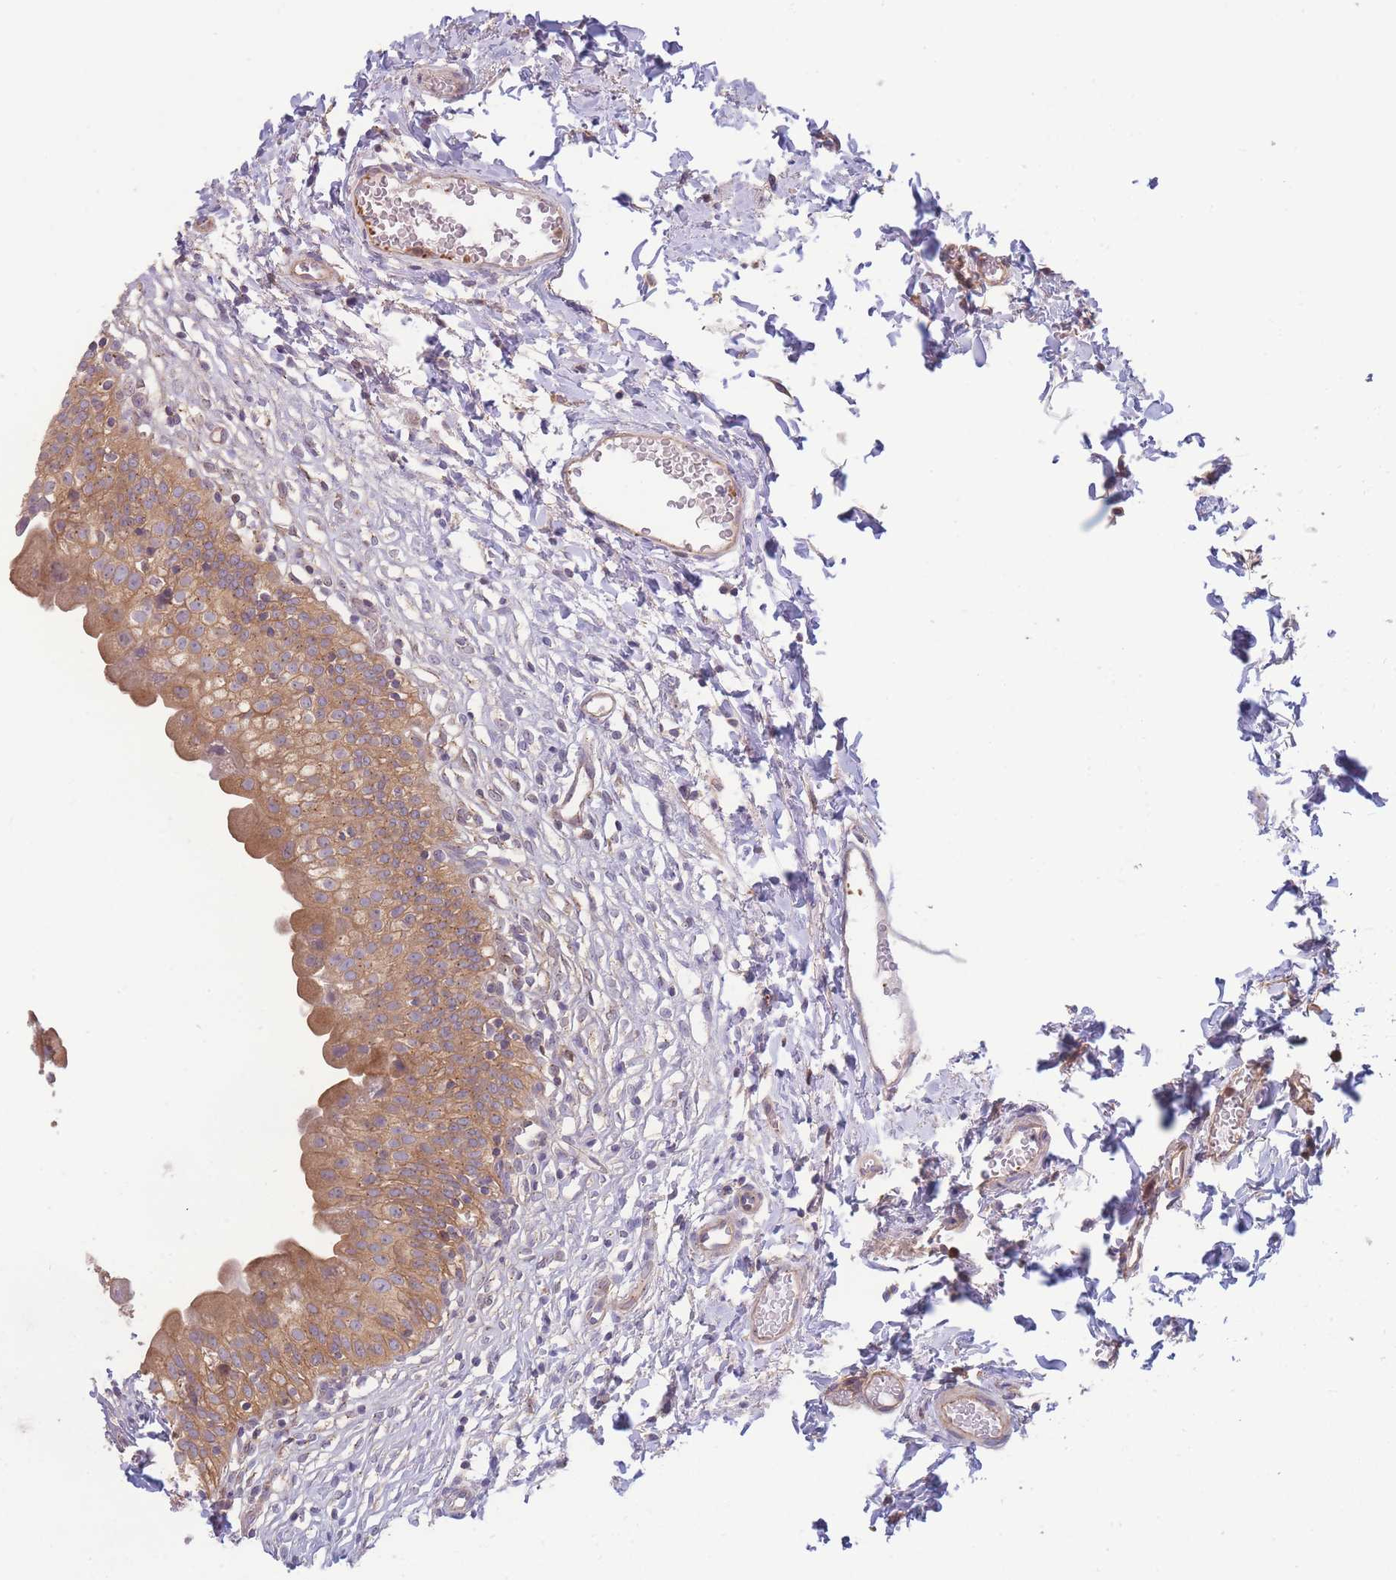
{"staining": {"intensity": "moderate", "quantity": ">75%", "location": "cytoplasmic/membranous"}, "tissue": "urinary bladder", "cell_type": "Urothelial cells", "image_type": "normal", "snomed": [{"axis": "morphology", "description": "Normal tissue, NOS"}, {"axis": "topography", "description": "Urinary bladder"}], "caption": "High-magnification brightfield microscopy of benign urinary bladder stained with DAB (3,3'-diaminobenzidine) (brown) and counterstained with hematoxylin (blue). urothelial cells exhibit moderate cytoplasmic/membranous staining is appreciated in approximately>75% of cells.", "gene": "STEAP3", "patient": {"sex": "male", "age": 55}}